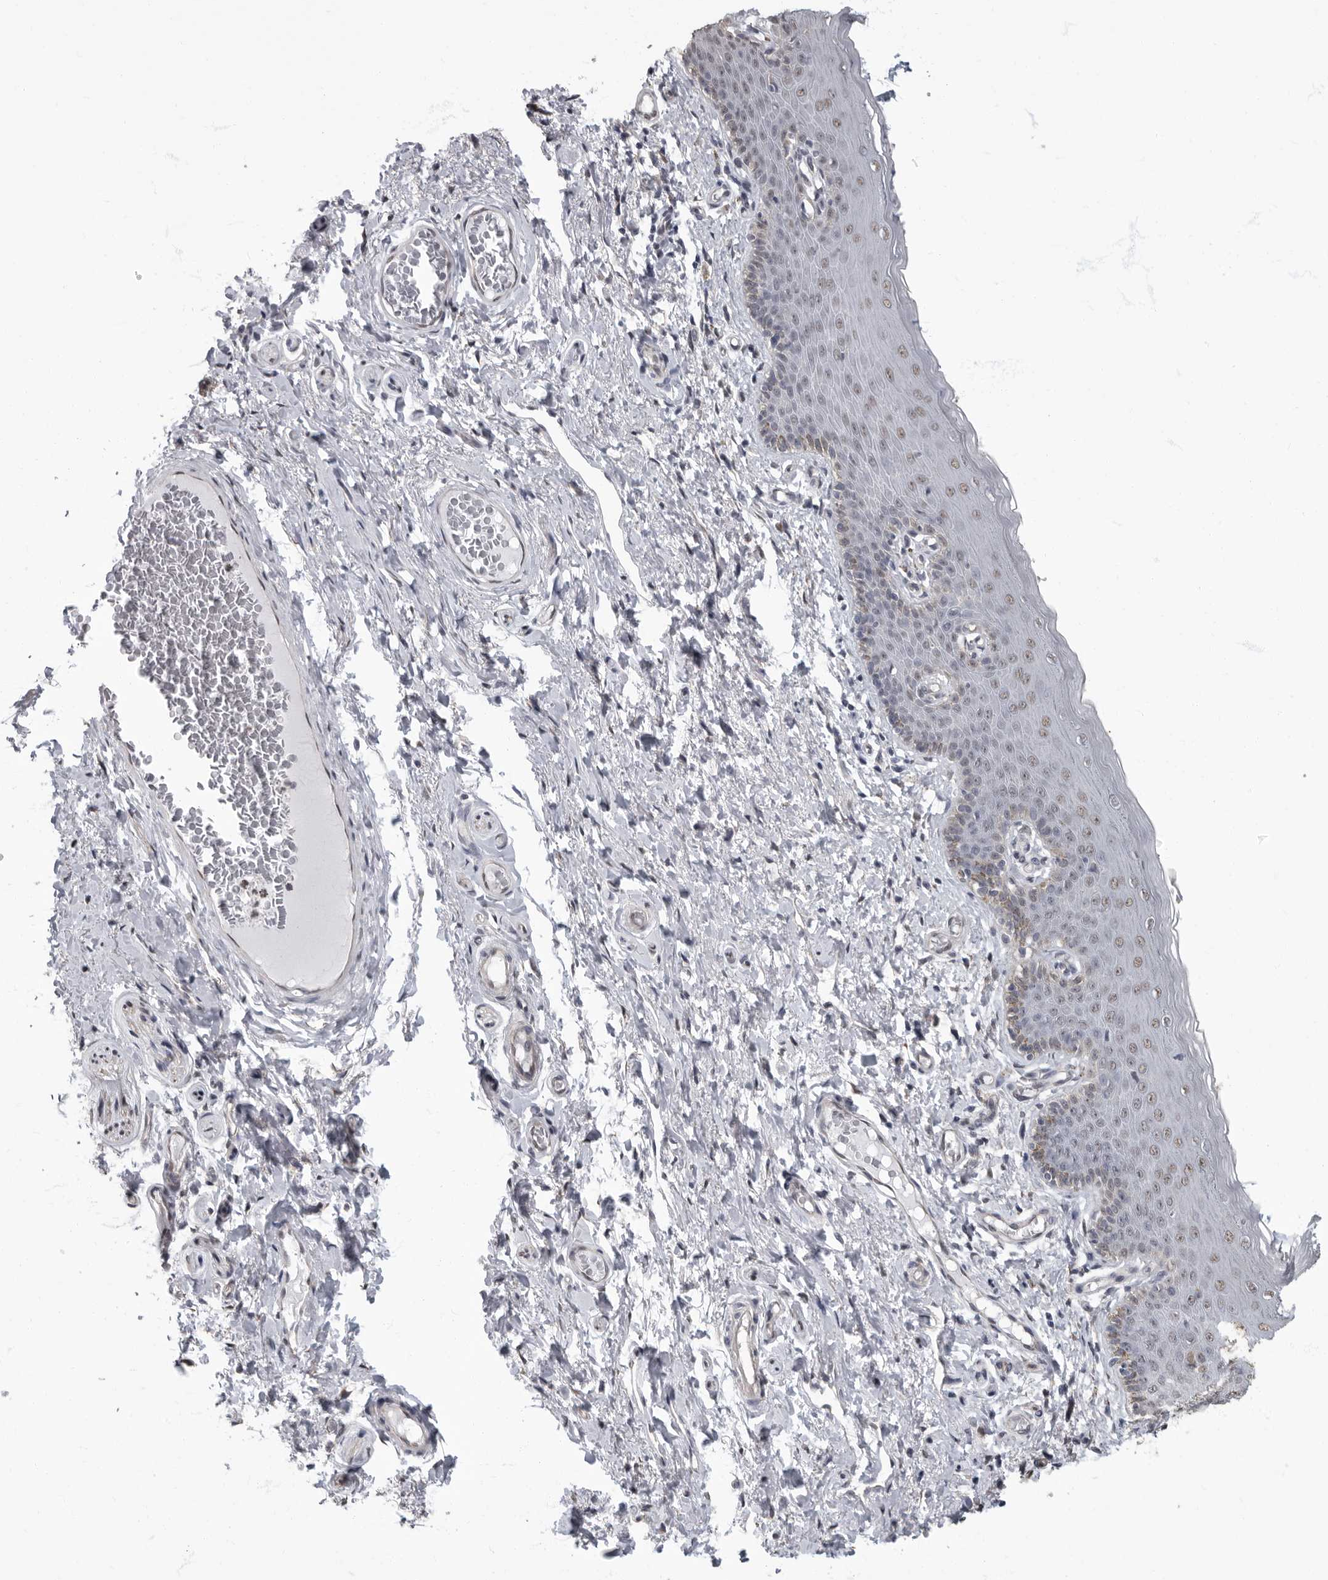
{"staining": {"intensity": "weak", "quantity": "25%-75%", "location": "nuclear"}, "tissue": "skin", "cell_type": "Epidermal cells", "image_type": "normal", "snomed": [{"axis": "morphology", "description": "Normal tissue, NOS"}, {"axis": "topography", "description": "Vulva"}], "caption": "Human skin stained for a protein (brown) demonstrates weak nuclear positive staining in approximately 25%-75% of epidermal cells.", "gene": "ARHGEF10", "patient": {"sex": "female", "age": 66}}